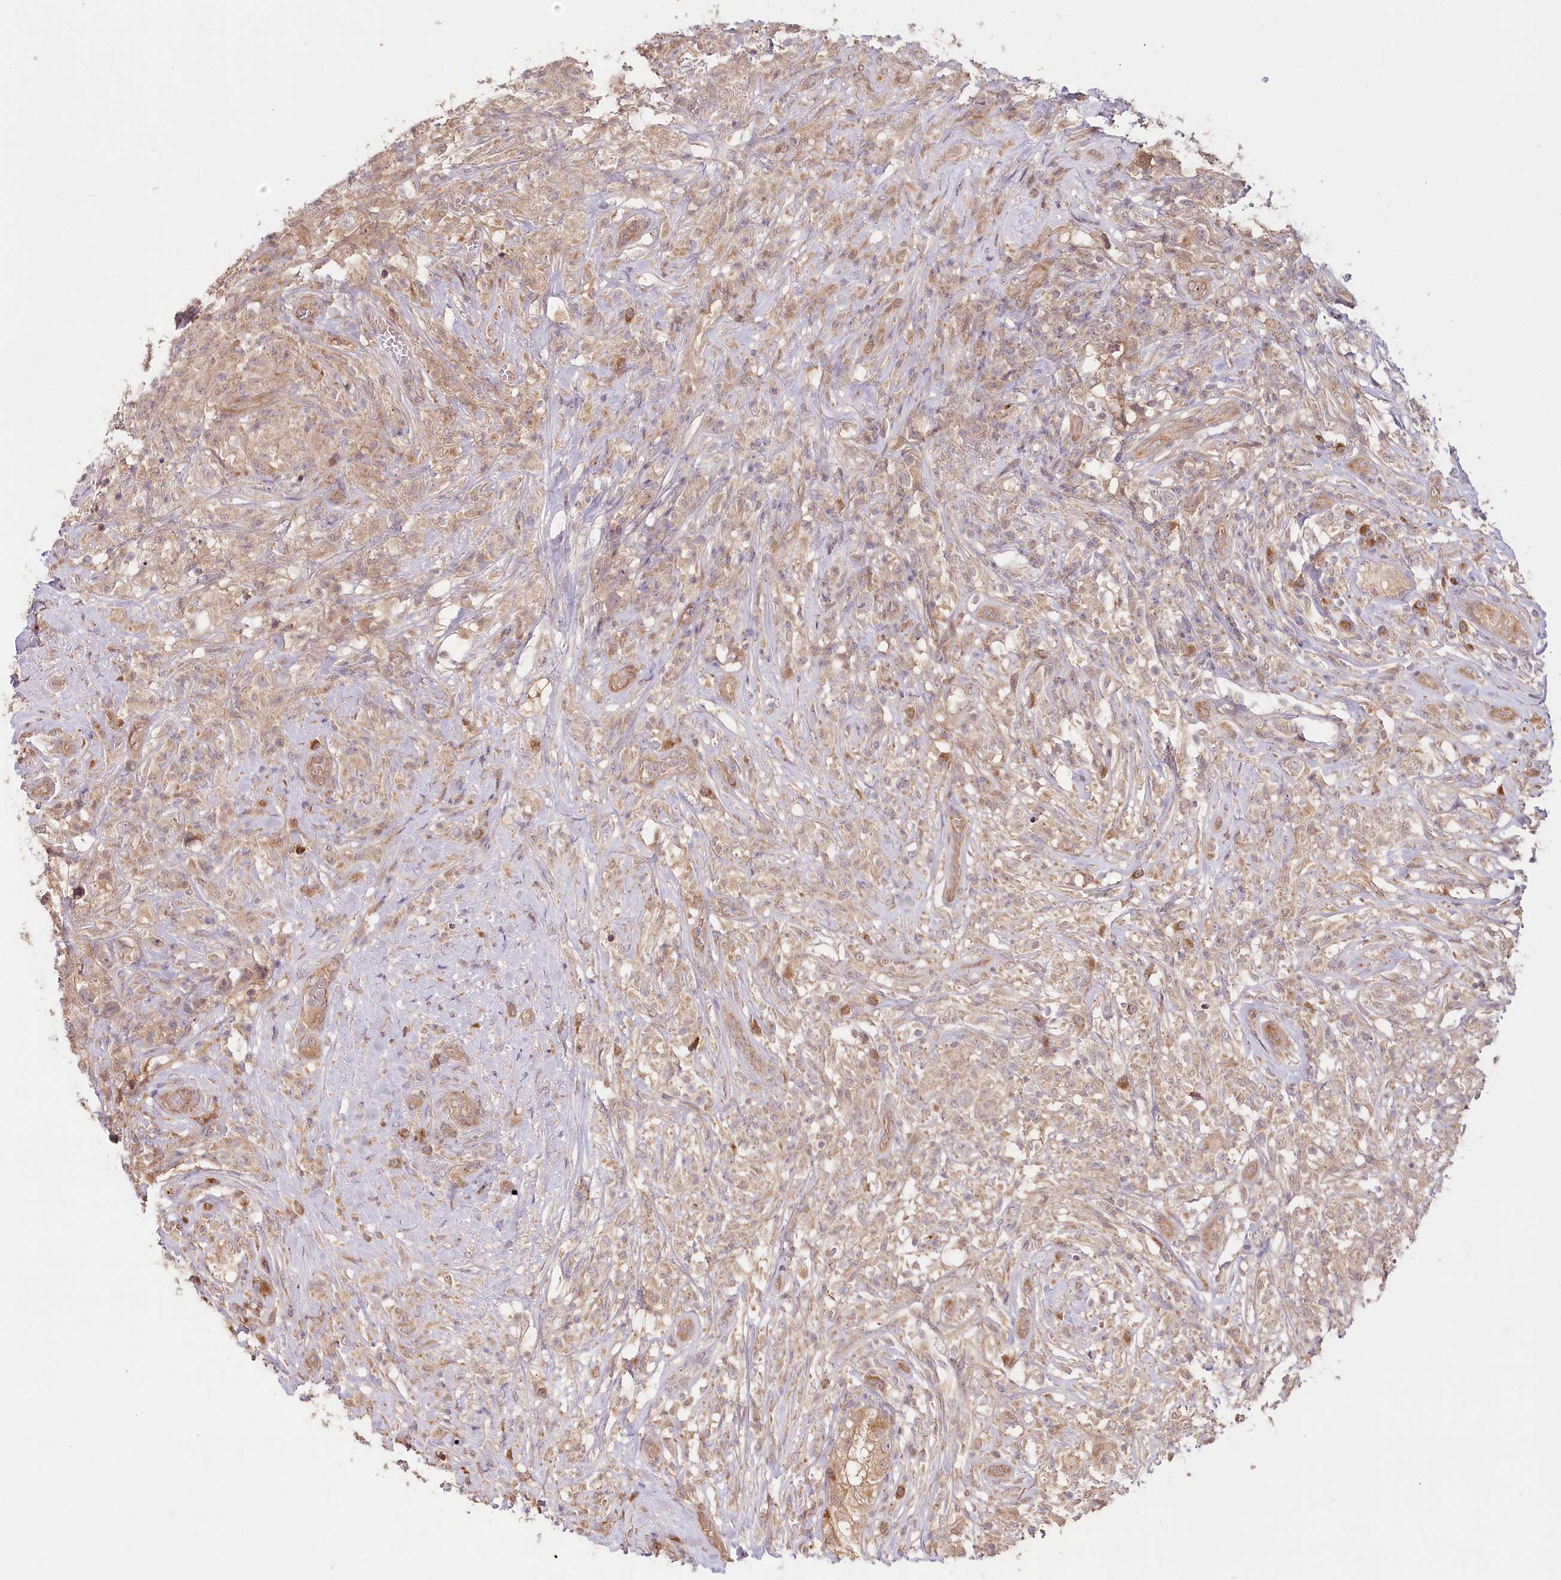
{"staining": {"intensity": "weak", "quantity": "25%-75%", "location": "cytoplasmic/membranous"}, "tissue": "testis cancer", "cell_type": "Tumor cells", "image_type": "cancer", "snomed": [{"axis": "morphology", "description": "Seminoma, NOS"}, {"axis": "topography", "description": "Testis"}], "caption": "Immunohistochemical staining of human seminoma (testis) shows low levels of weak cytoplasmic/membranous staining in about 25%-75% of tumor cells. (Stains: DAB in brown, nuclei in blue, Microscopy: brightfield microscopy at high magnification).", "gene": "CEP70", "patient": {"sex": "male", "age": 49}}